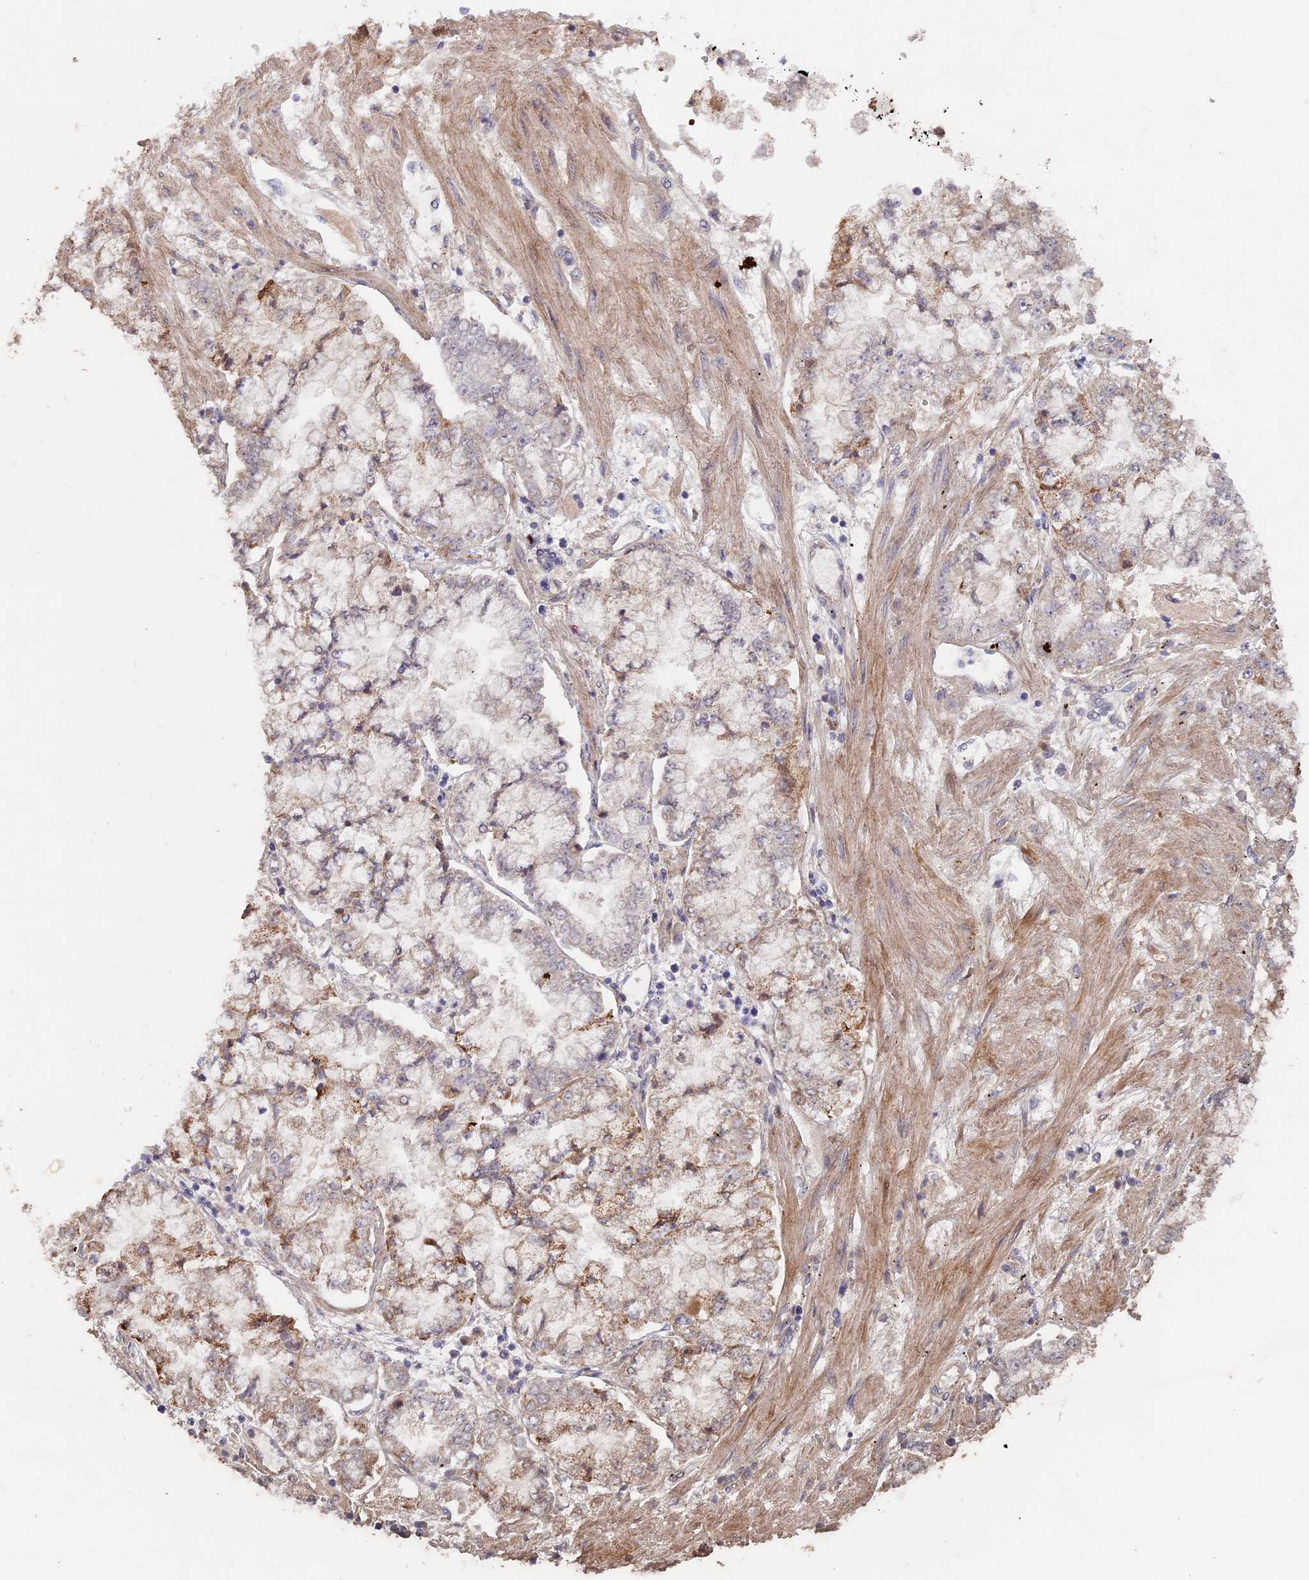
{"staining": {"intensity": "moderate", "quantity": "<25%", "location": "cytoplasmic/membranous"}, "tissue": "stomach cancer", "cell_type": "Tumor cells", "image_type": "cancer", "snomed": [{"axis": "morphology", "description": "Adenocarcinoma, NOS"}, {"axis": "topography", "description": "Stomach"}], "caption": "A low amount of moderate cytoplasmic/membranous staining is identified in approximately <25% of tumor cells in stomach adenocarcinoma tissue. (DAB (3,3'-diaminobenzidine) = brown stain, brightfield microscopy at high magnification).", "gene": "RCCD1", "patient": {"sex": "male", "age": 76}}